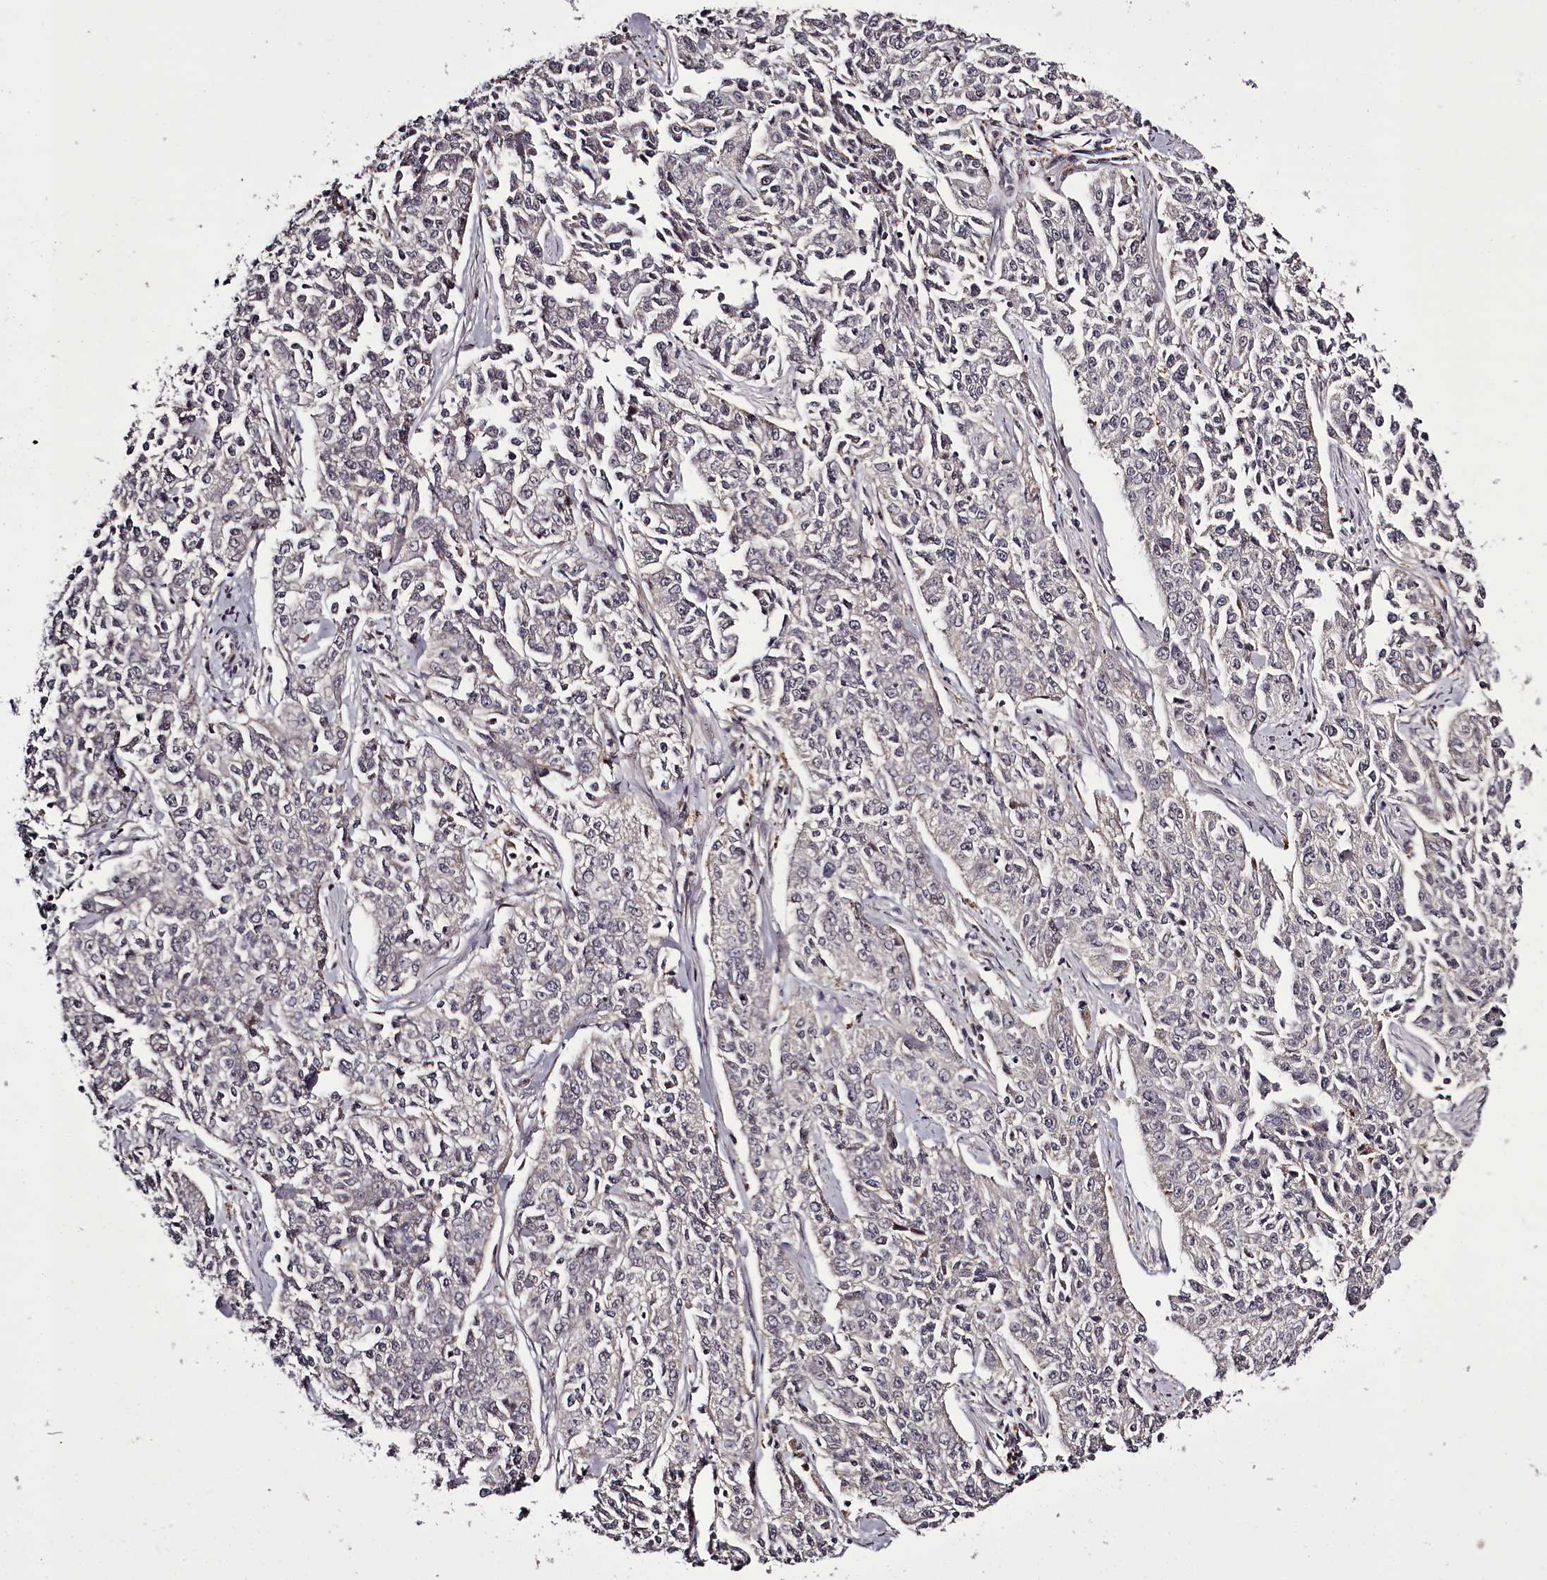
{"staining": {"intensity": "negative", "quantity": "none", "location": "none"}, "tissue": "cervical cancer", "cell_type": "Tumor cells", "image_type": "cancer", "snomed": [{"axis": "morphology", "description": "Squamous cell carcinoma, NOS"}, {"axis": "topography", "description": "Cervix"}], "caption": "A micrograph of cervical cancer stained for a protein demonstrates no brown staining in tumor cells. (DAB immunohistochemistry, high magnification).", "gene": "PCBP2", "patient": {"sex": "female", "age": 35}}